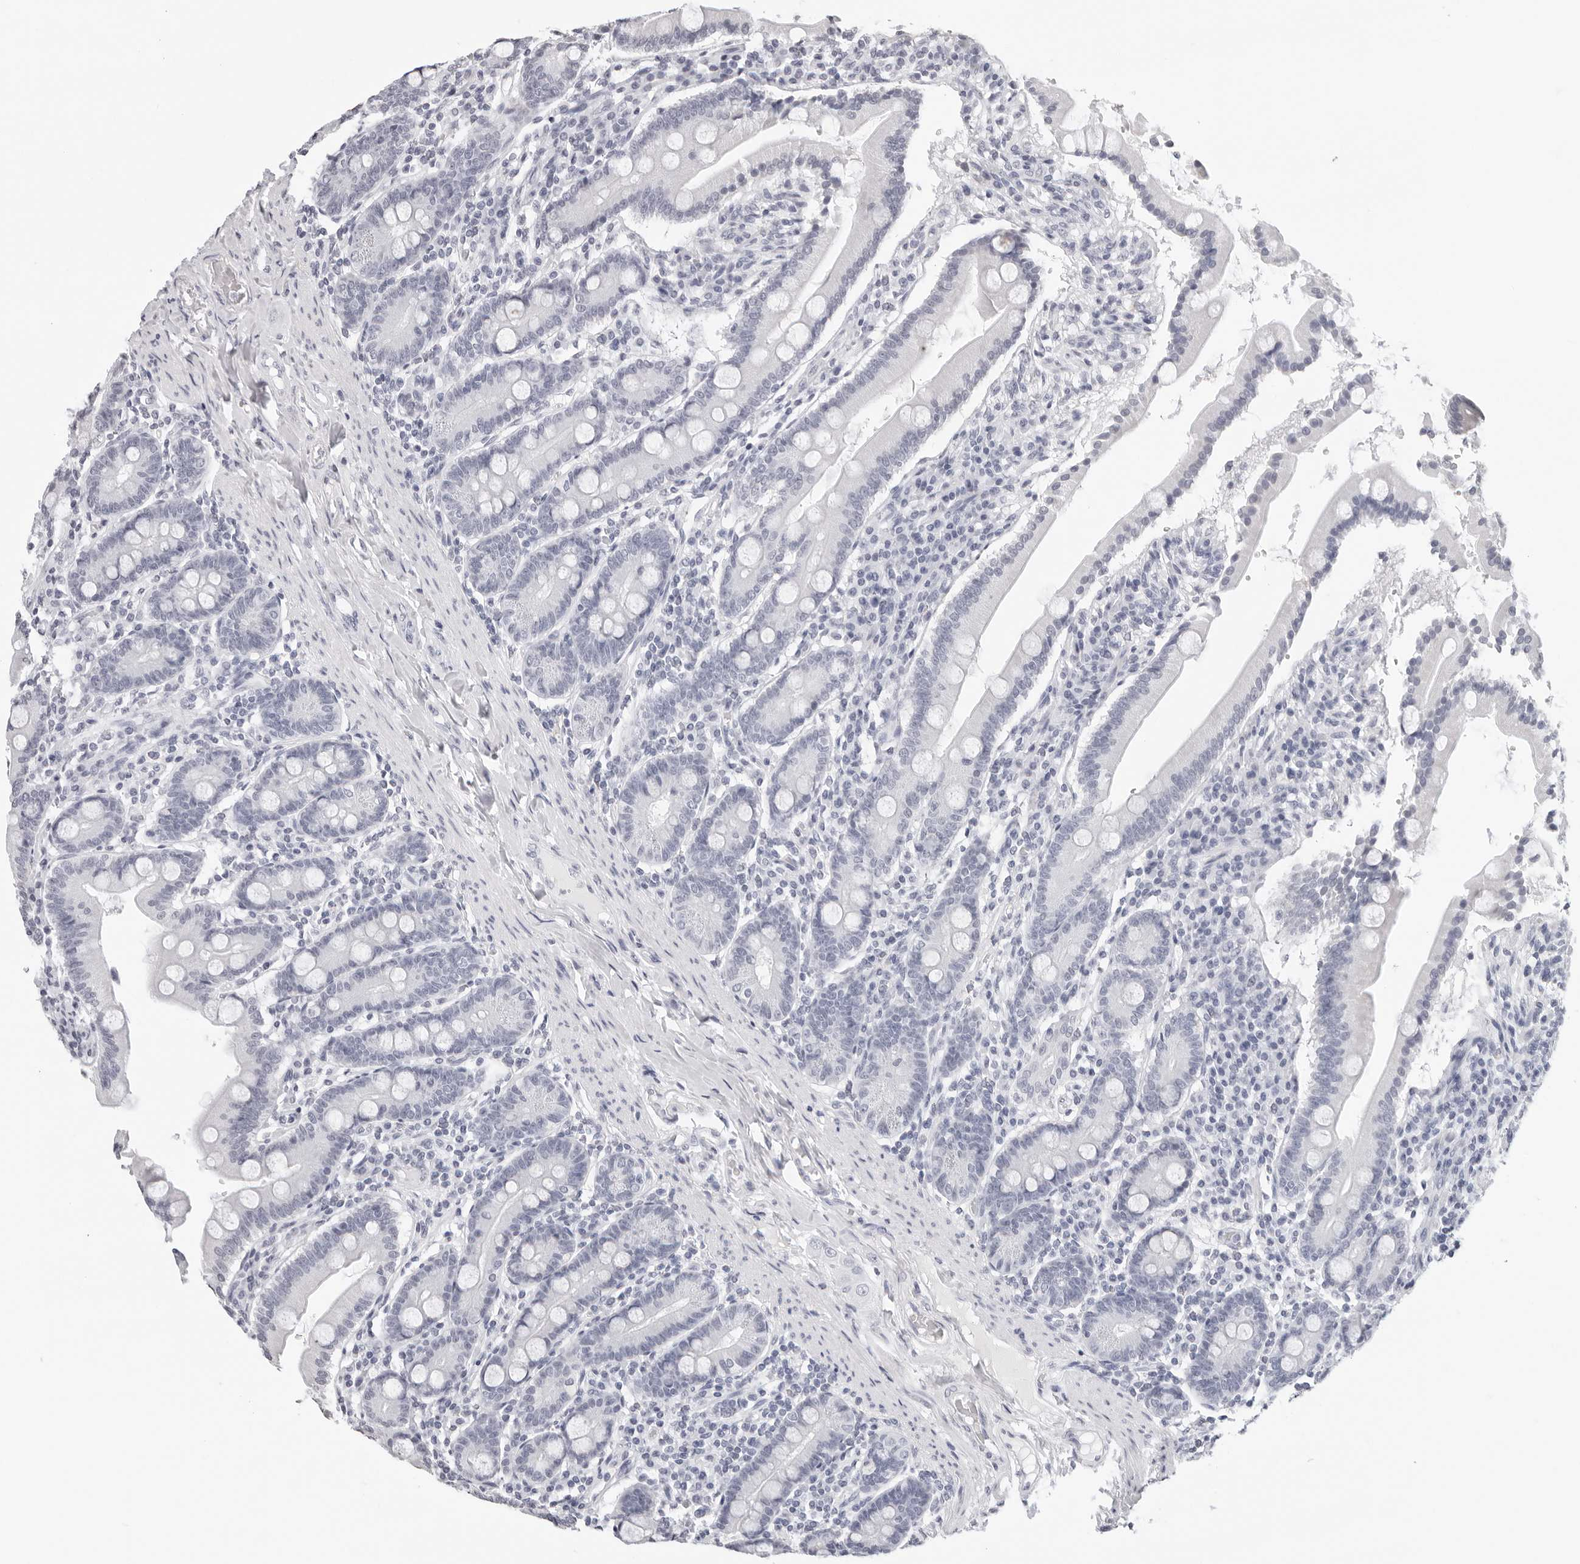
{"staining": {"intensity": "weak", "quantity": "<25%", "location": "cytoplasmic/membranous"}, "tissue": "duodenum", "cell_type": "Glandular cells", "image_type": "normal", "snomed": [{"axis": "morphology", "description": "Normal tissue, NOS"}, {"axis": "topography", "description": "Duodenum"}], "caption": "A histopathology image of human duodenum is negative for staining in glandular cells. (DAB immunohistochemistry, high magnification).", "gene": "AGMAT", "patient": {"sex": "male", "age": 50}}